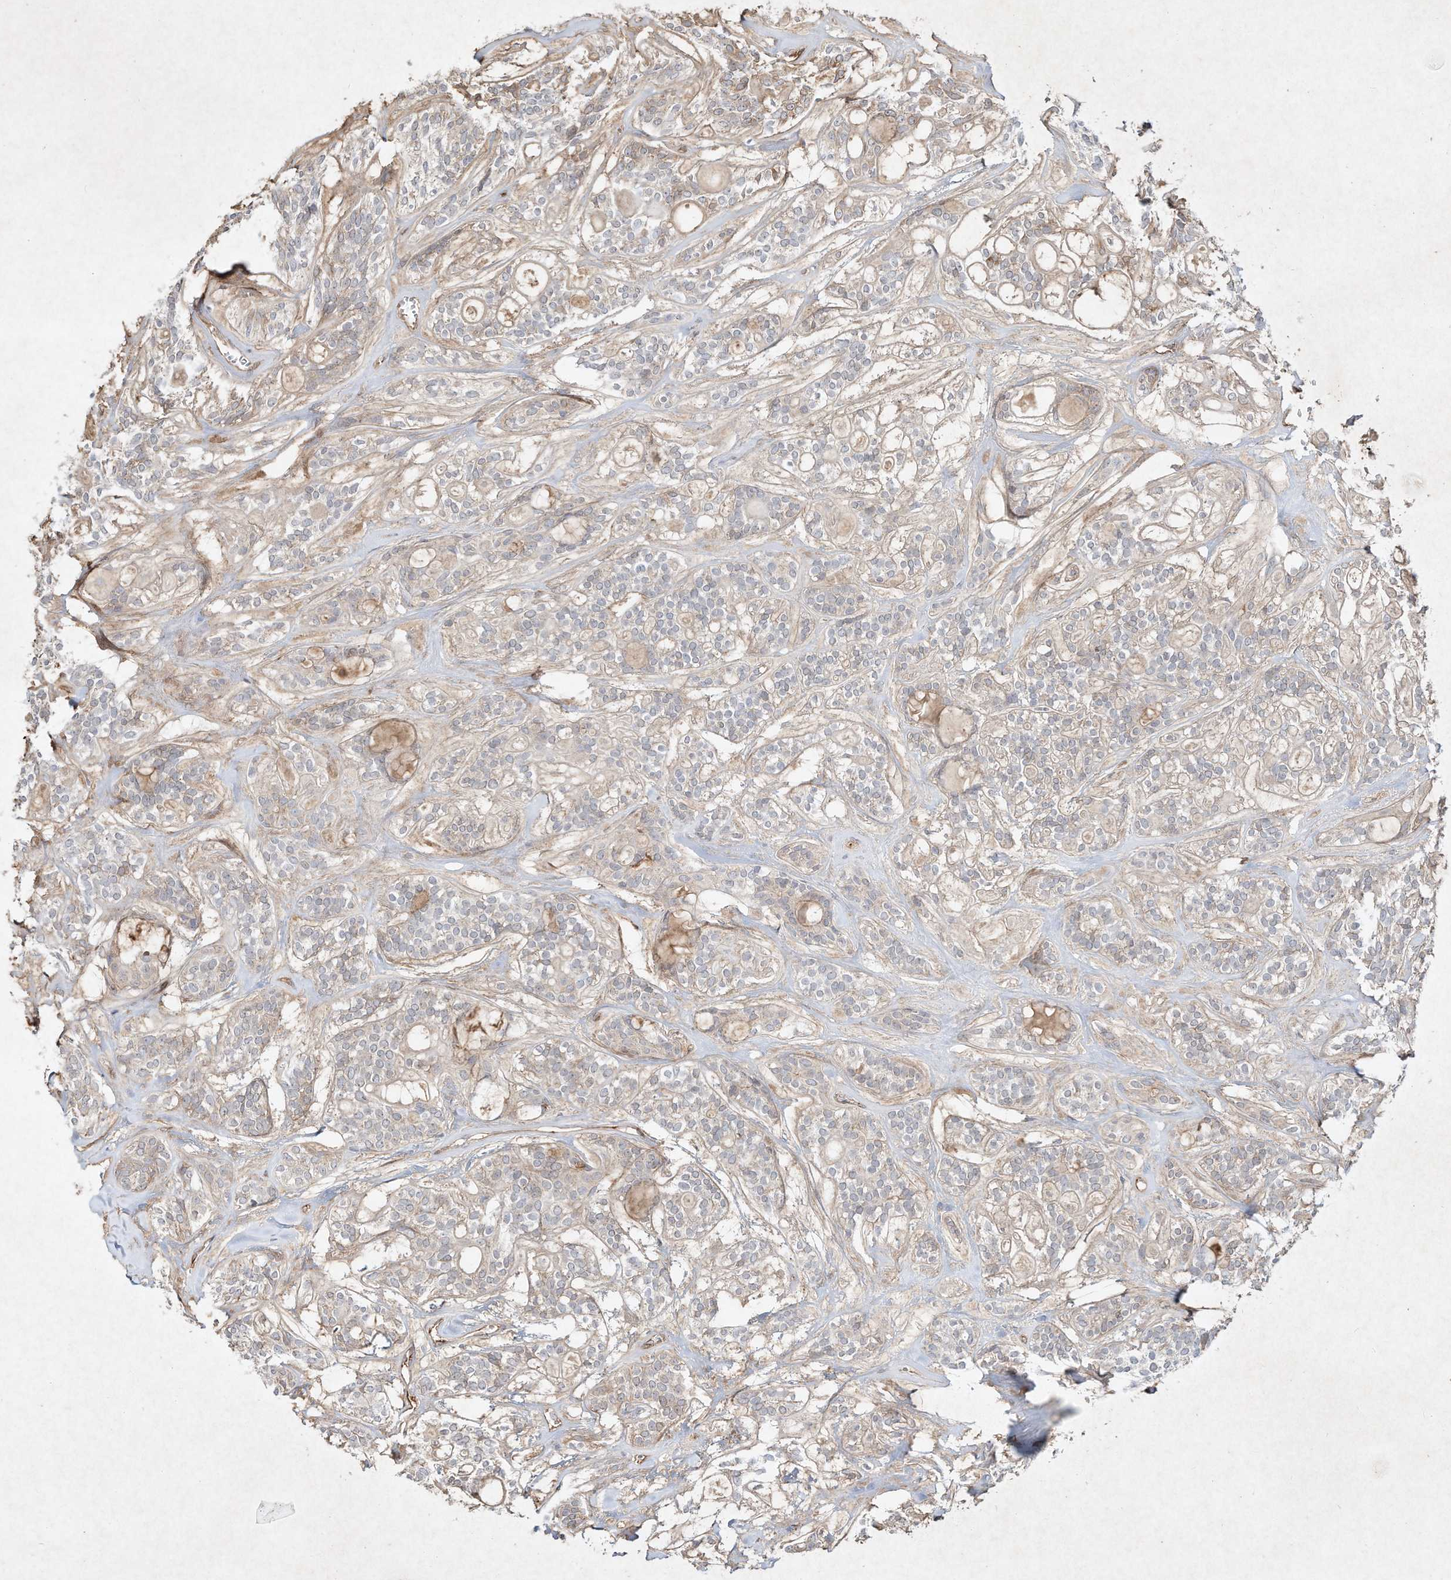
{"staining": {"intensity": "negative", "quantity": "none", "location": "none"}, "tissue": "head and neck cancer", "cell_type": "Tumor cells", "image_type": "cancer", "snomed": [{"axis": "morphology", "description": "Adenocarcinoma, NOS"}, {"axis": "topography", "description": "Head-Neck"}], "caption": "Head and neck cancer was stained to show a protein in brown. There is no significant positivity in tumor cells. The staining is performed using DAB (3,3'-diaminobenzidine) brown chromogen with nuclei counter-stained in using hematoxylin.", "gene": "HTR5A", "patient": {"sex": "male", "age": 66}}